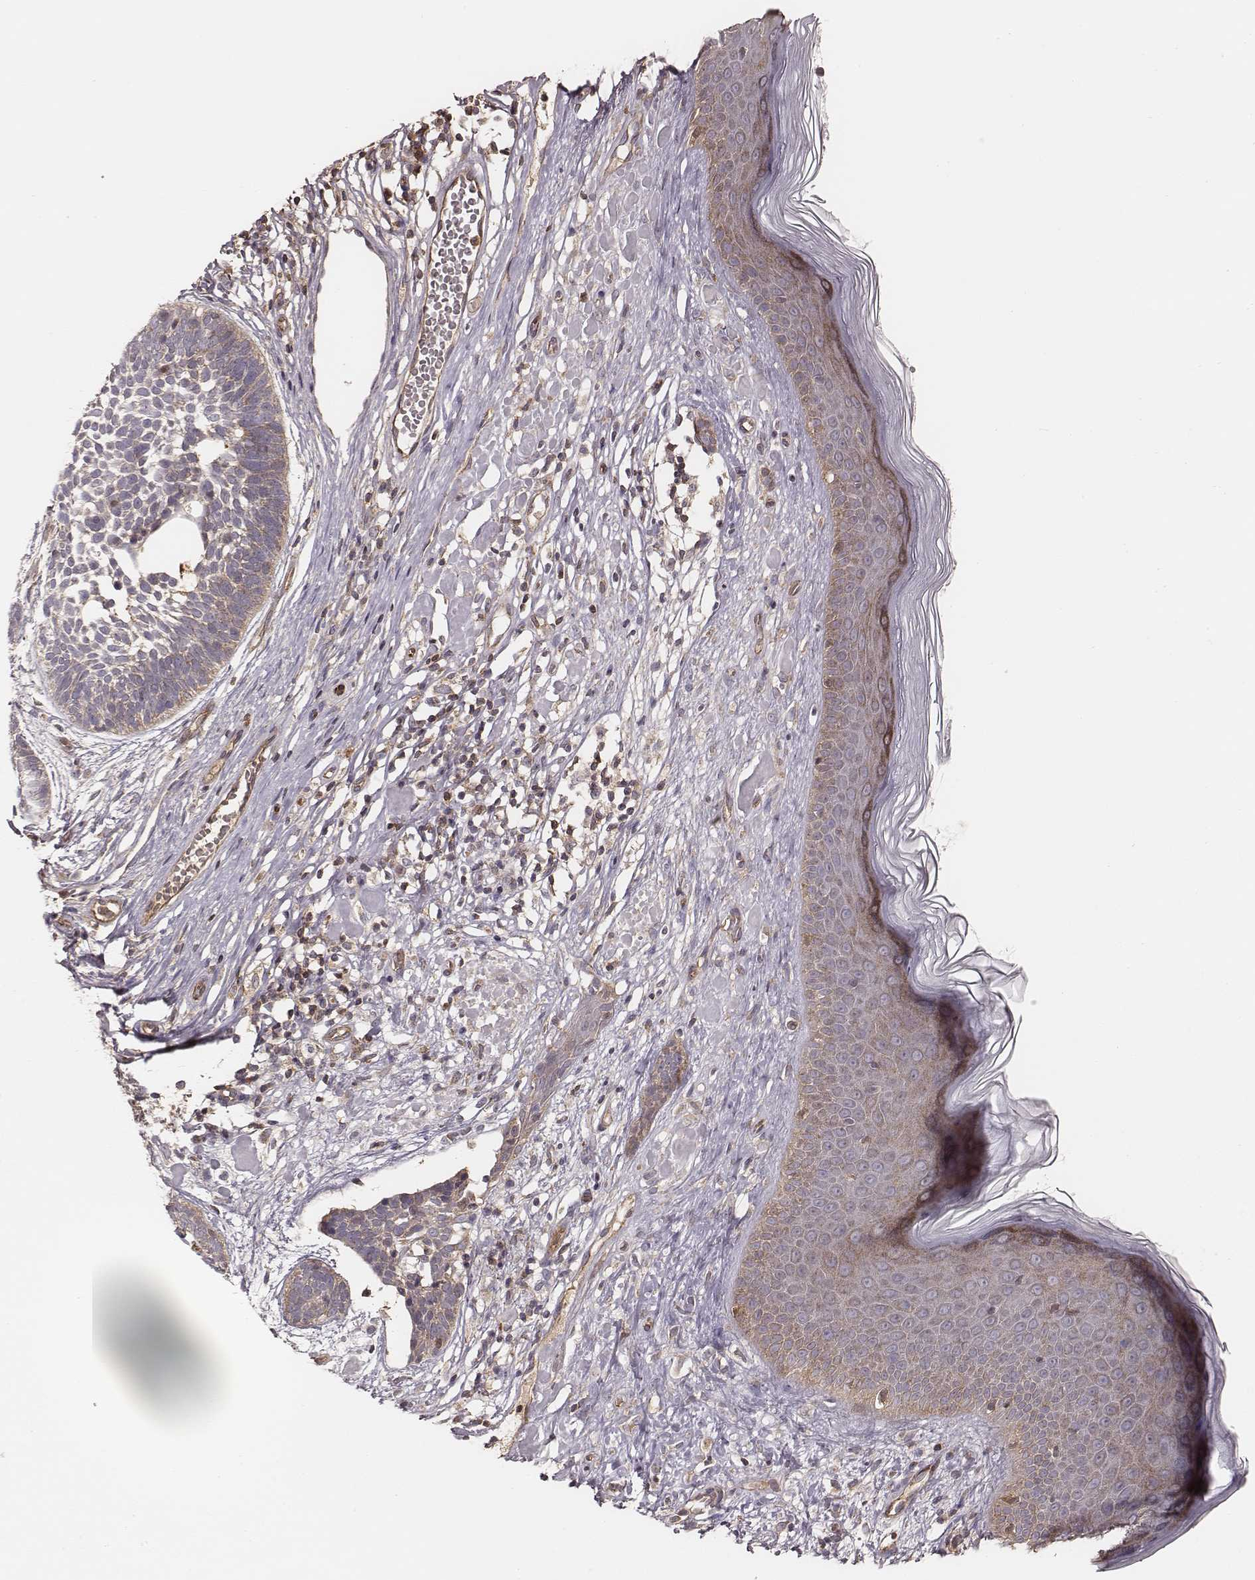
{"staining": {"intensity": "weak", "quantity": ">75%", "location": "cytoplasmic/membranous"}, "tissue": "skin cancer", "cell_type": "Tumor cells", "image_type": "cancer", "snomed": [{"axis": "morphology", "description": "Basal cell carcinoma"}, {"axis": "topography", "description": "Skin"}], "caption": "Immunohistochemical staining of skin basal cell carcinoma exhibits weak cytoplasmic/membranous protein staining in about >75% of tumor cells.", "gene": "CARS1", "patient": {"sex": "male", "age": 85}}